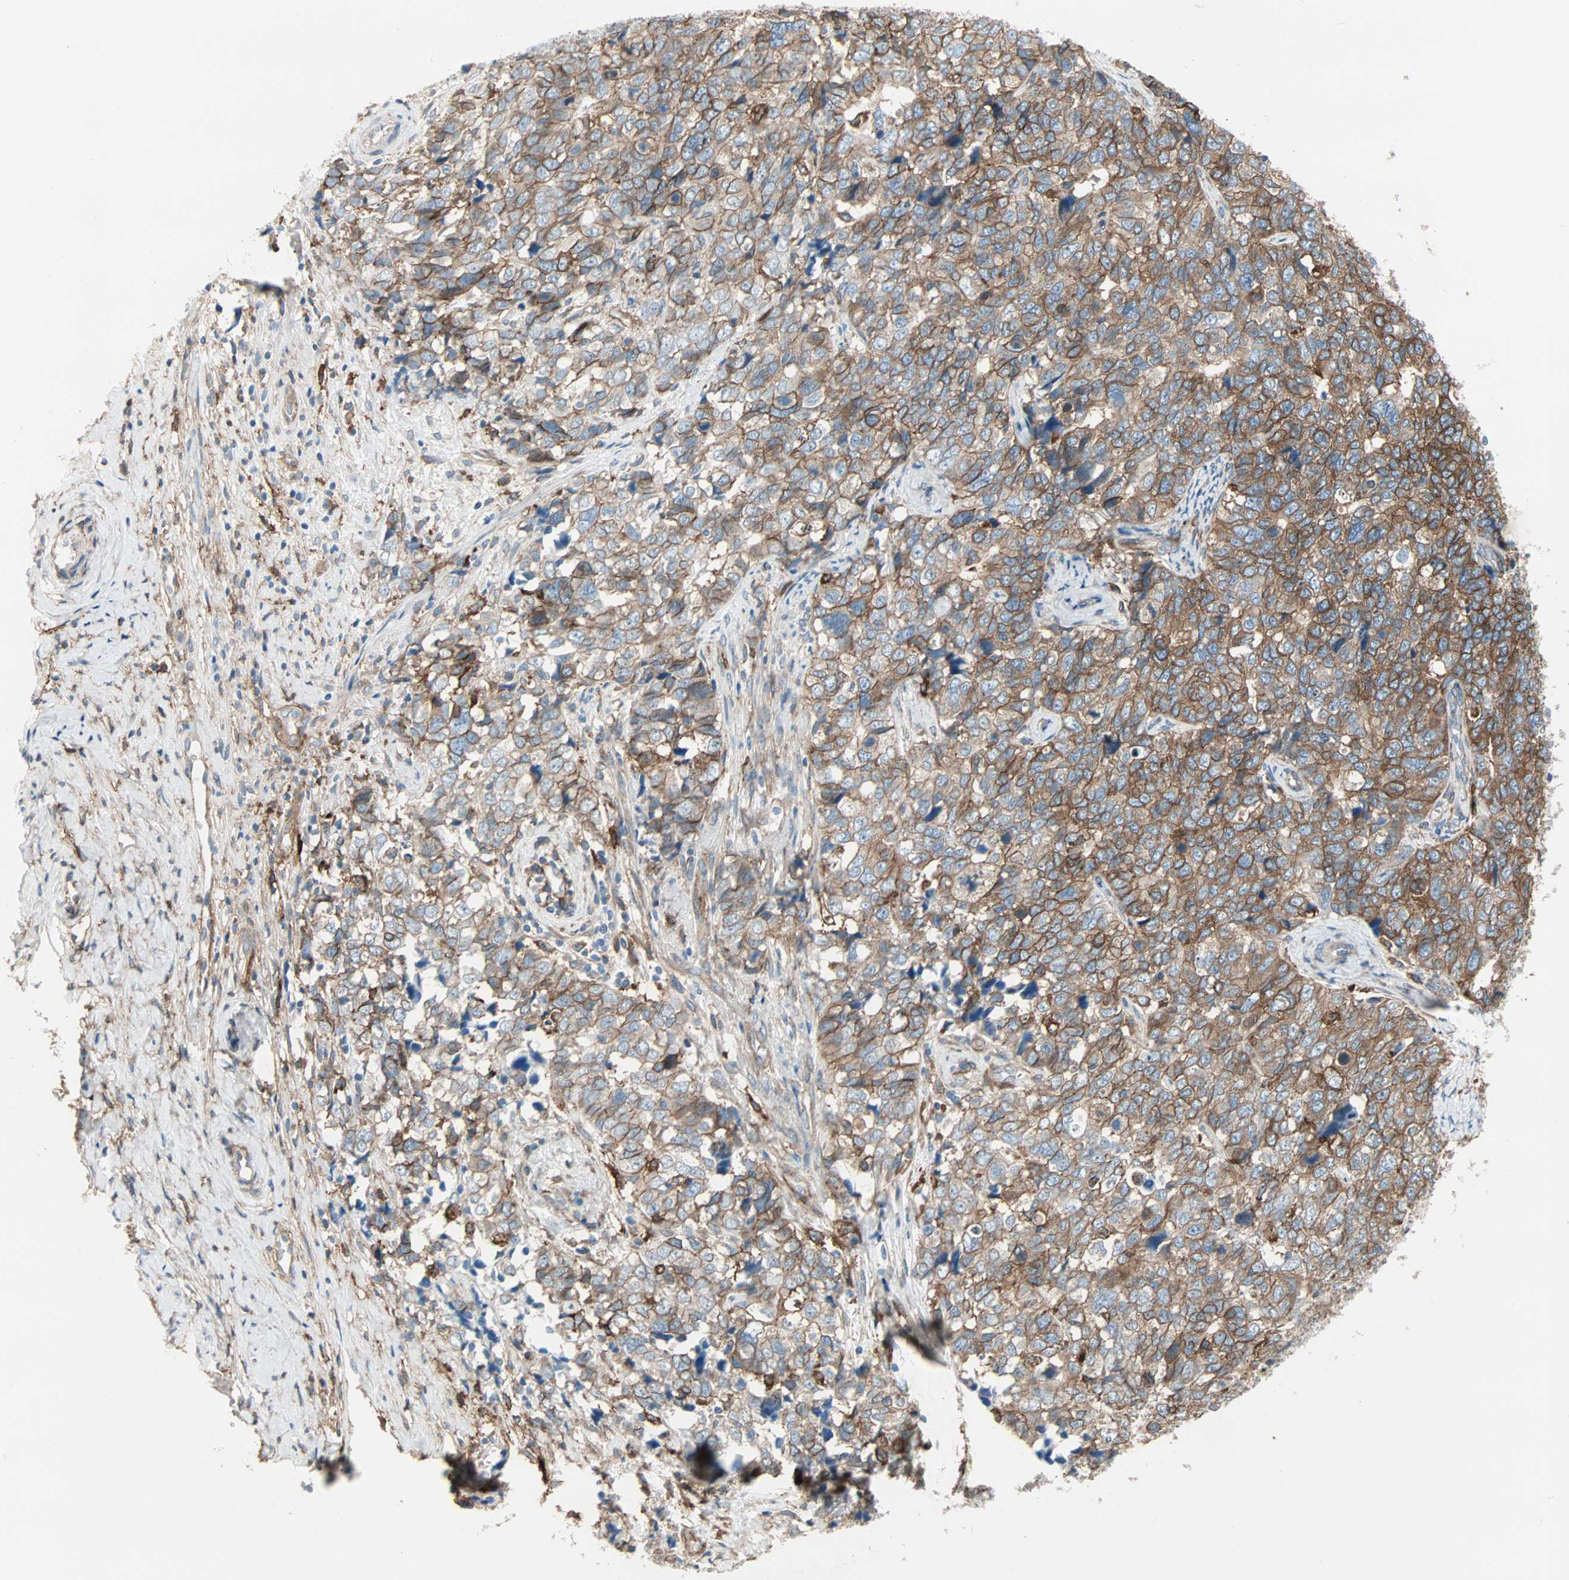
{"staining": {"intensity": "strong", "quantity": ">75%", "location": "cytoplasmic/membranous"}, "tissue": "cervical cancer", "cell_type": "Tumor cells", "image_type": "cancer", "snomed": [{"axis": "morphology", "description": "Squamous cell carcinoma, NOS"}, {"axis": "topography", "description": "Cervix"}], "caption": "The photomicrograph demonstrates staining of squamous cell carcinoma (cervical), revealing strong cytoplasmic/membranous protein staining (brown color) within tumor cells.", "gene": "EPB41L2", "patient": {"sex": "female", "age": 63}}